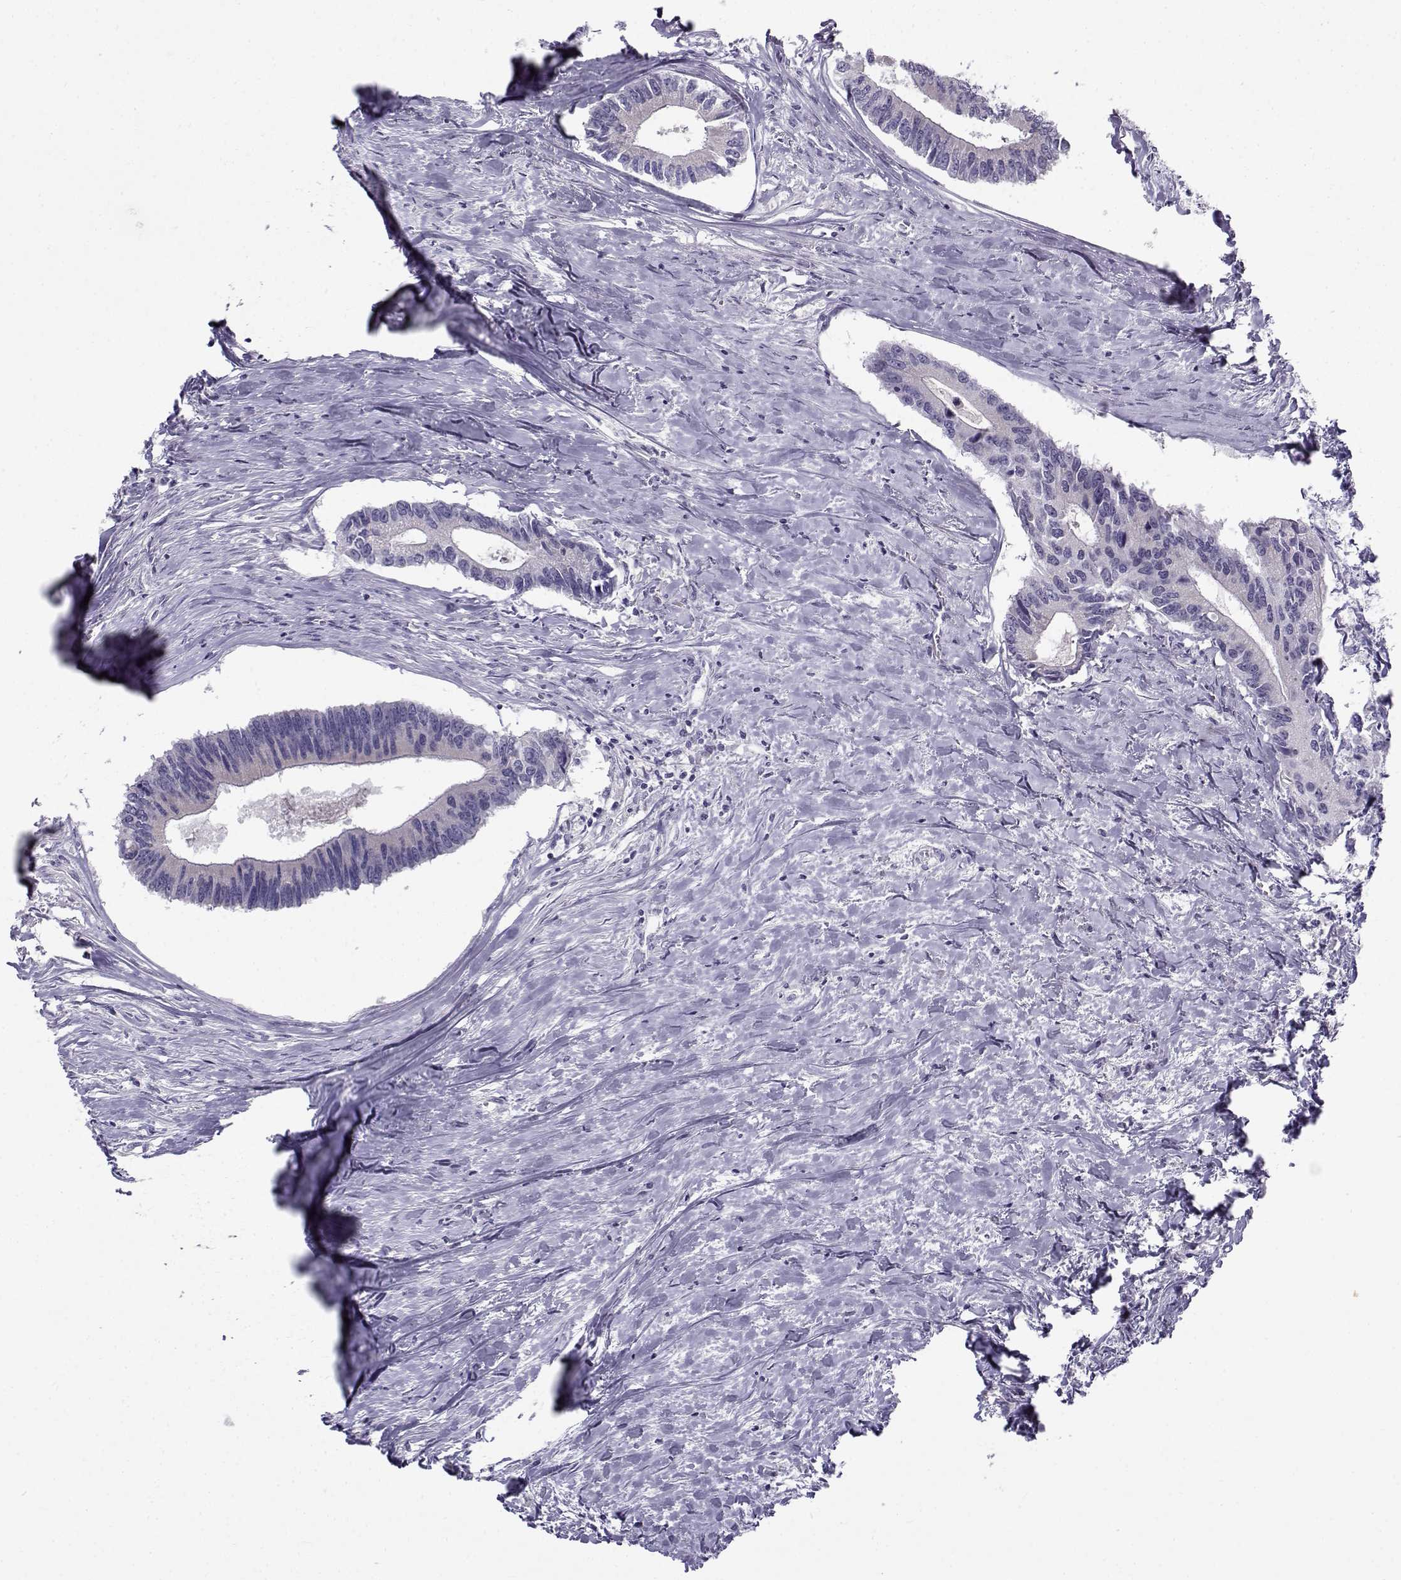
{"staining": {"intensity": "negative", "quantity": "none", "location": "none"}, "tissue": "colorectal cancer", "cell_type": "Tumor cells", "image_type": "cancer", "snomed": [{"axis": "morphology", "description": "Adenocarcinoma, NOS"}, {"axis": "topography", "description": "Colon"}], "caption": "This micrograph is of adenocarcinoma (colorectal) stained with immunohistochemistry to label a protein in brown with the nuclei are counter-stained blue. There is no staining in tumor cells.", "gene": "FAM166A", "patient": {"sex": "male", "age": 53}}